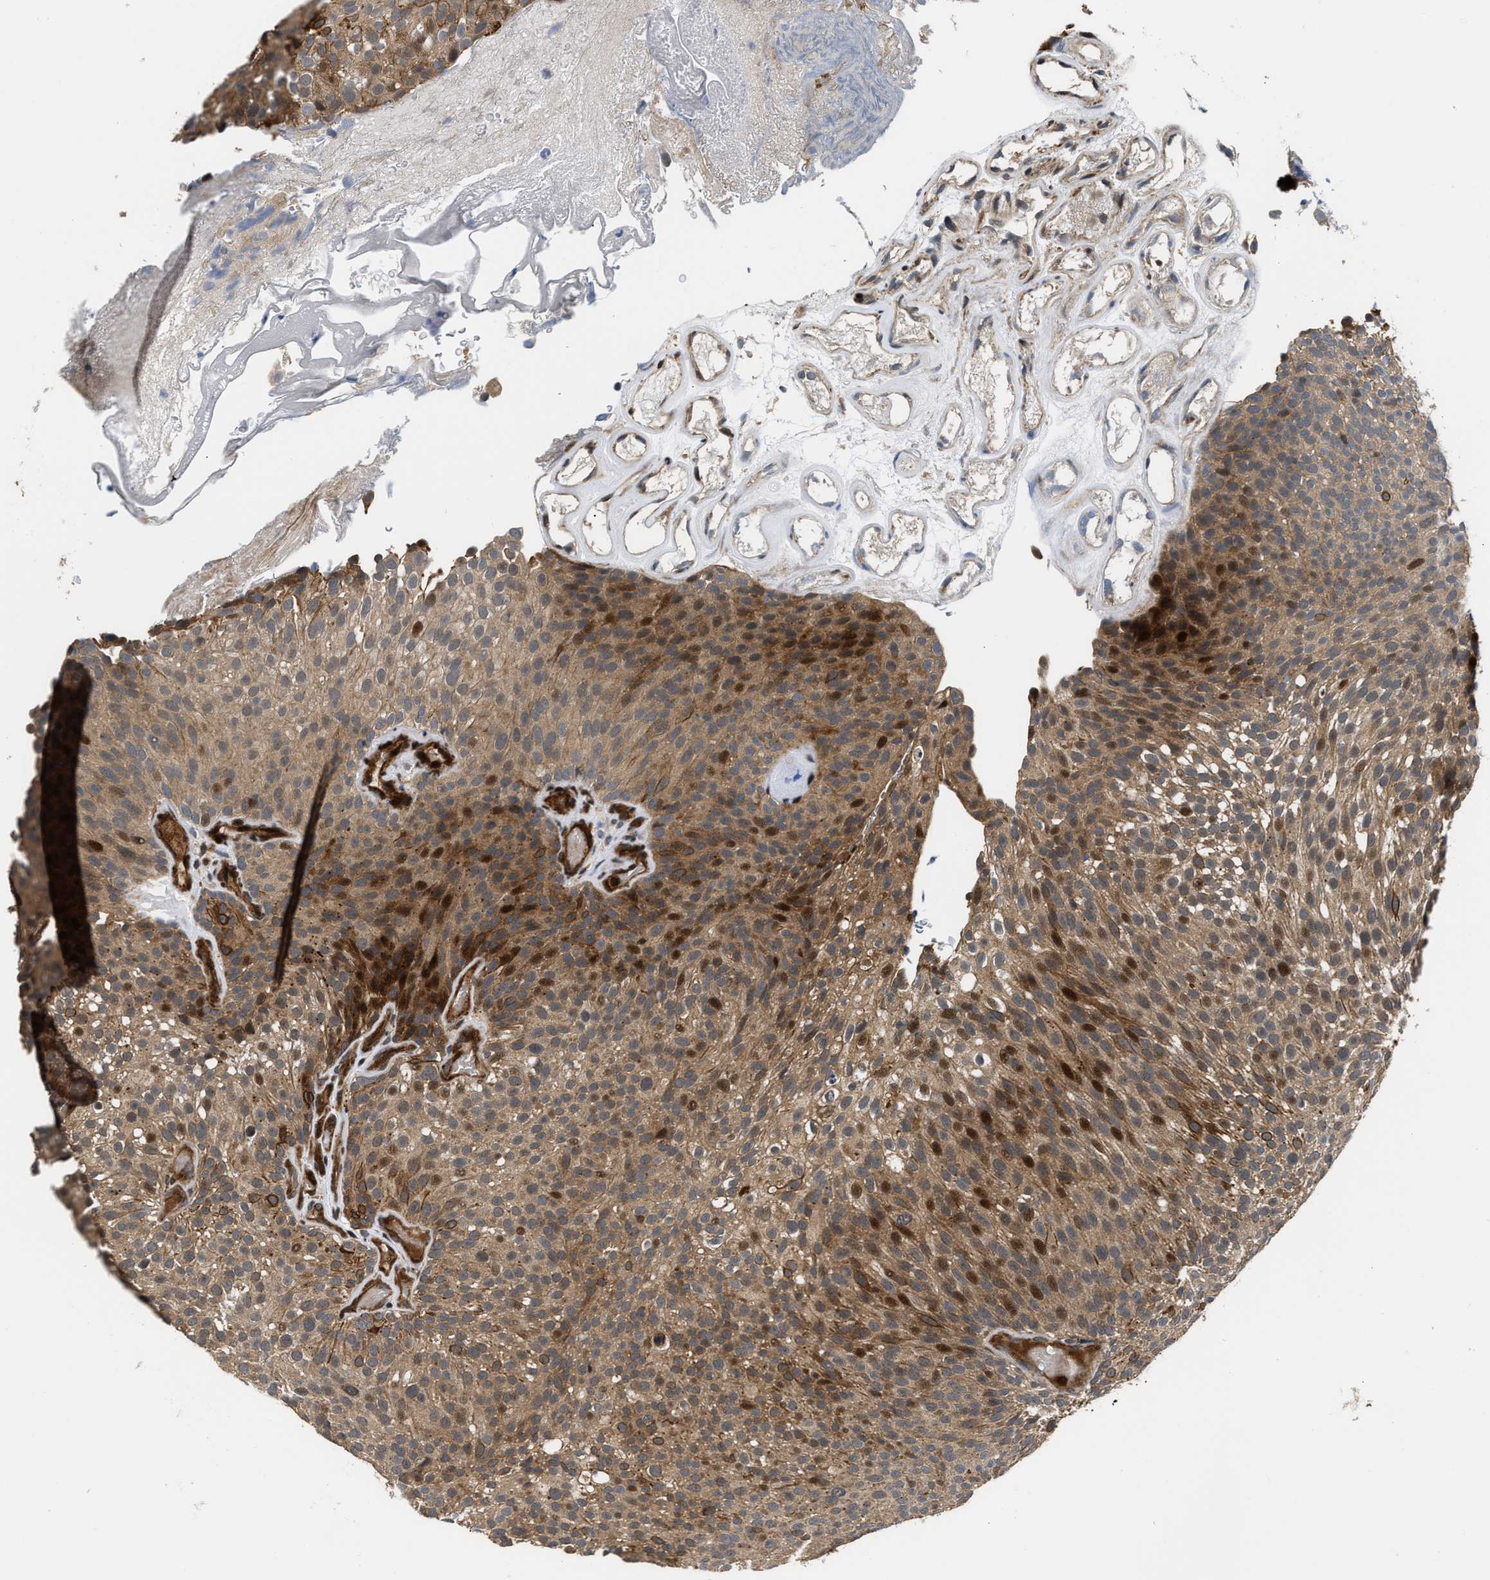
{"staining": {"intensity": "moderate", "quantity": ">75%", "location": "cytoplasmic/membranous,nuclear"}, "tissue": "urothelial cancer", "cell_type": "Tumor cells", "image_type": "cancer", "snomed": [{"axis": "morphology", "description": "Urothelial carcinoma, Low grade"}, {"axis": "topography", "description": "Urinary bladder"}], "caption": "Low-grade urothelial carcinoma stained for a protein displays moderate cytoplasmic/membranous and nuclear positivity in tumor cells.", "gene": "ALDH3A2", "patient": {"sex": "male", "age": 78}}